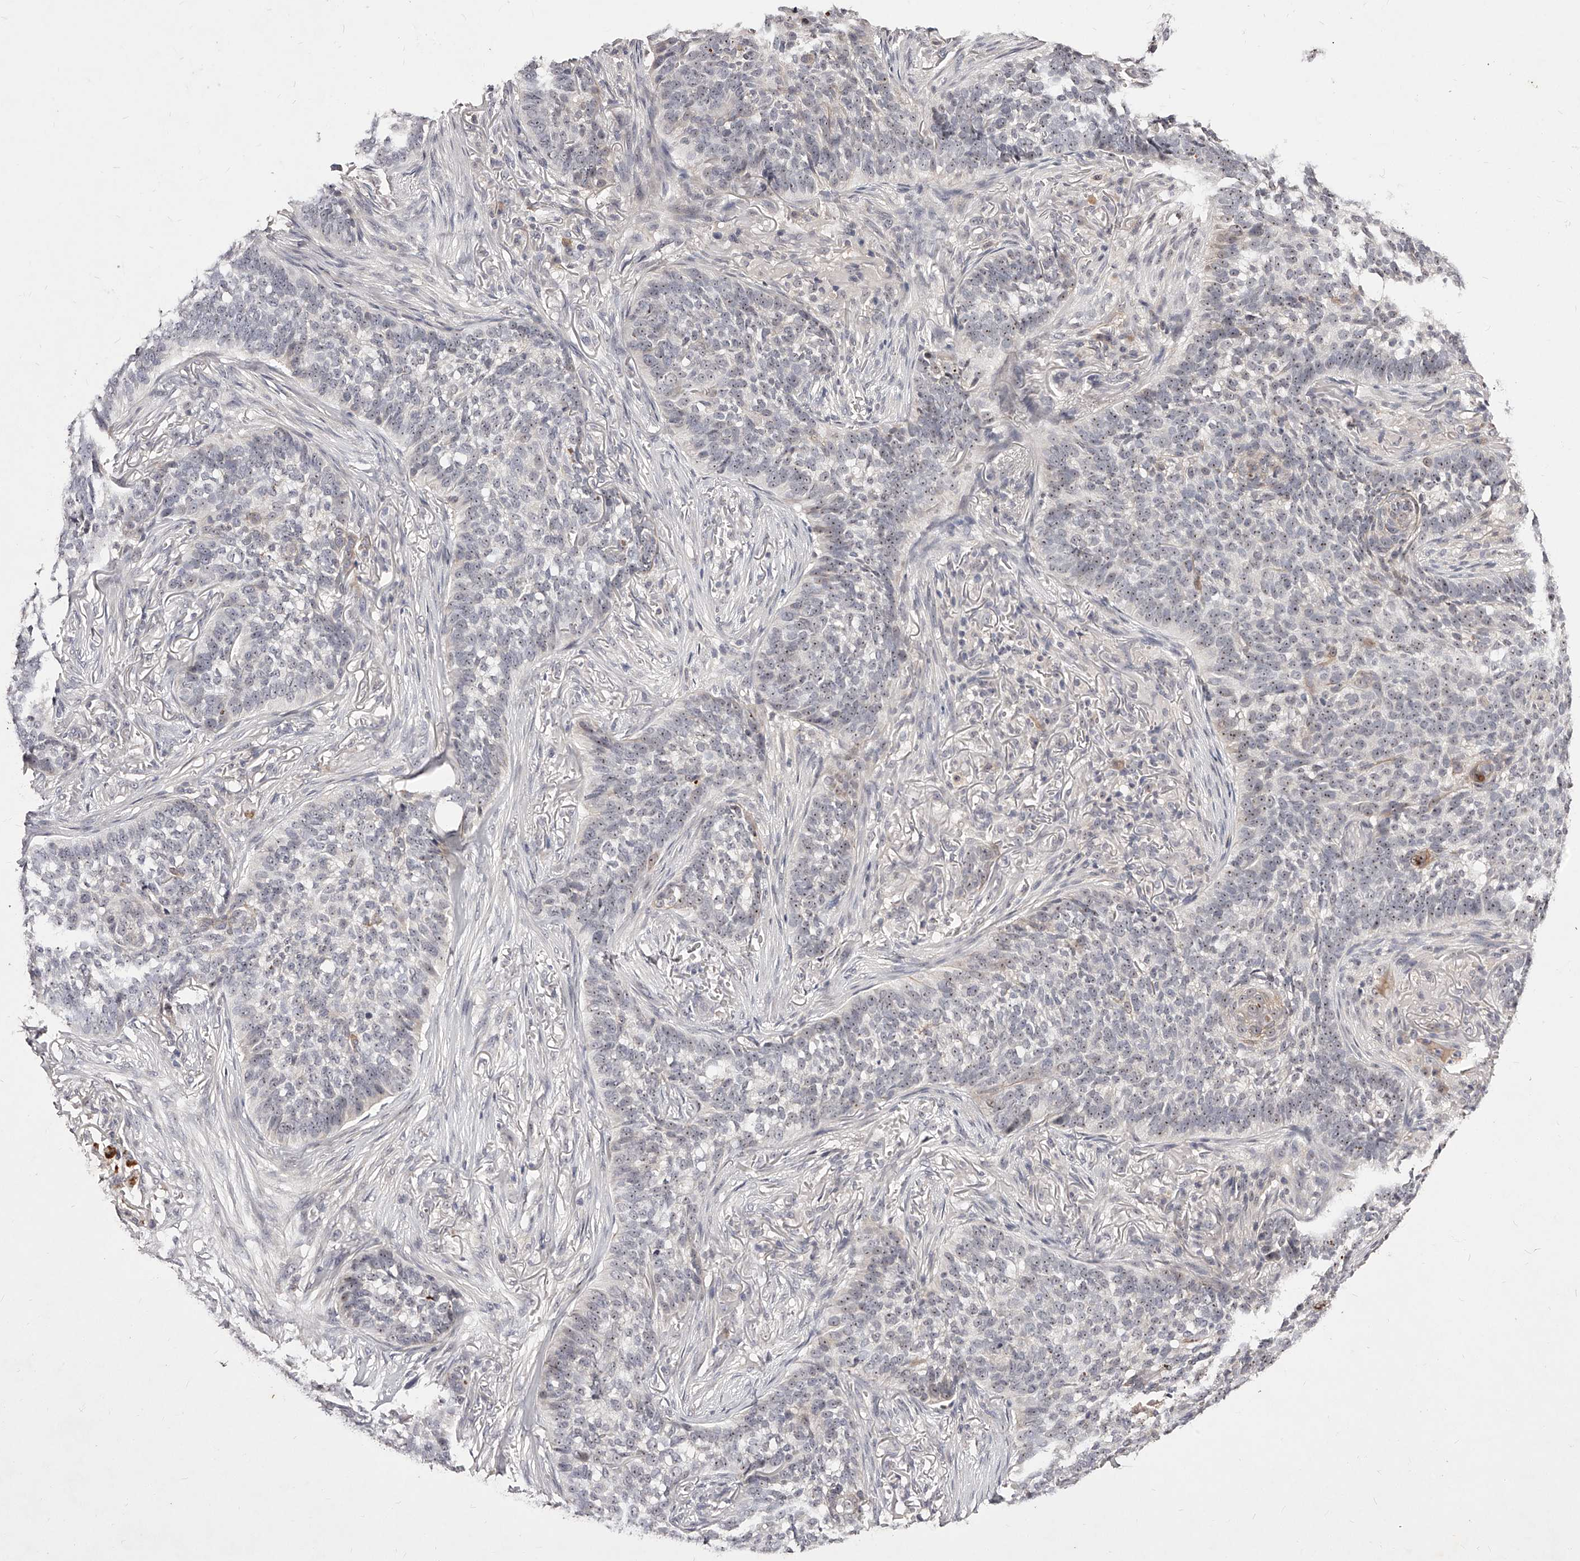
{"staining": {"intensity": "negative", "quantity": "none", "location": "none"}, "tissue": "skin cancer", "cell_type": "Tumor cells", "image_type": "cancer", "snomed": [{"axis": "morphology", "description": "Basal cell carcinoma"}, {"axis": "topography", "description": "Skin"}], "caption": "High magnification brightfield microscopy of skin basal cell carcinoma stained with DAB (3,3'-diaminobenzidine) (brown) and counterstained with hematoxylin (blue): tumor cells show no significant expression. (Brightfield microscopy of DAB (3,3'-diaminobenzidine) immunohistochemistry at high magnification).", "gene": "PHACTR1", "patient": {"sex": "male", "age": 85}}